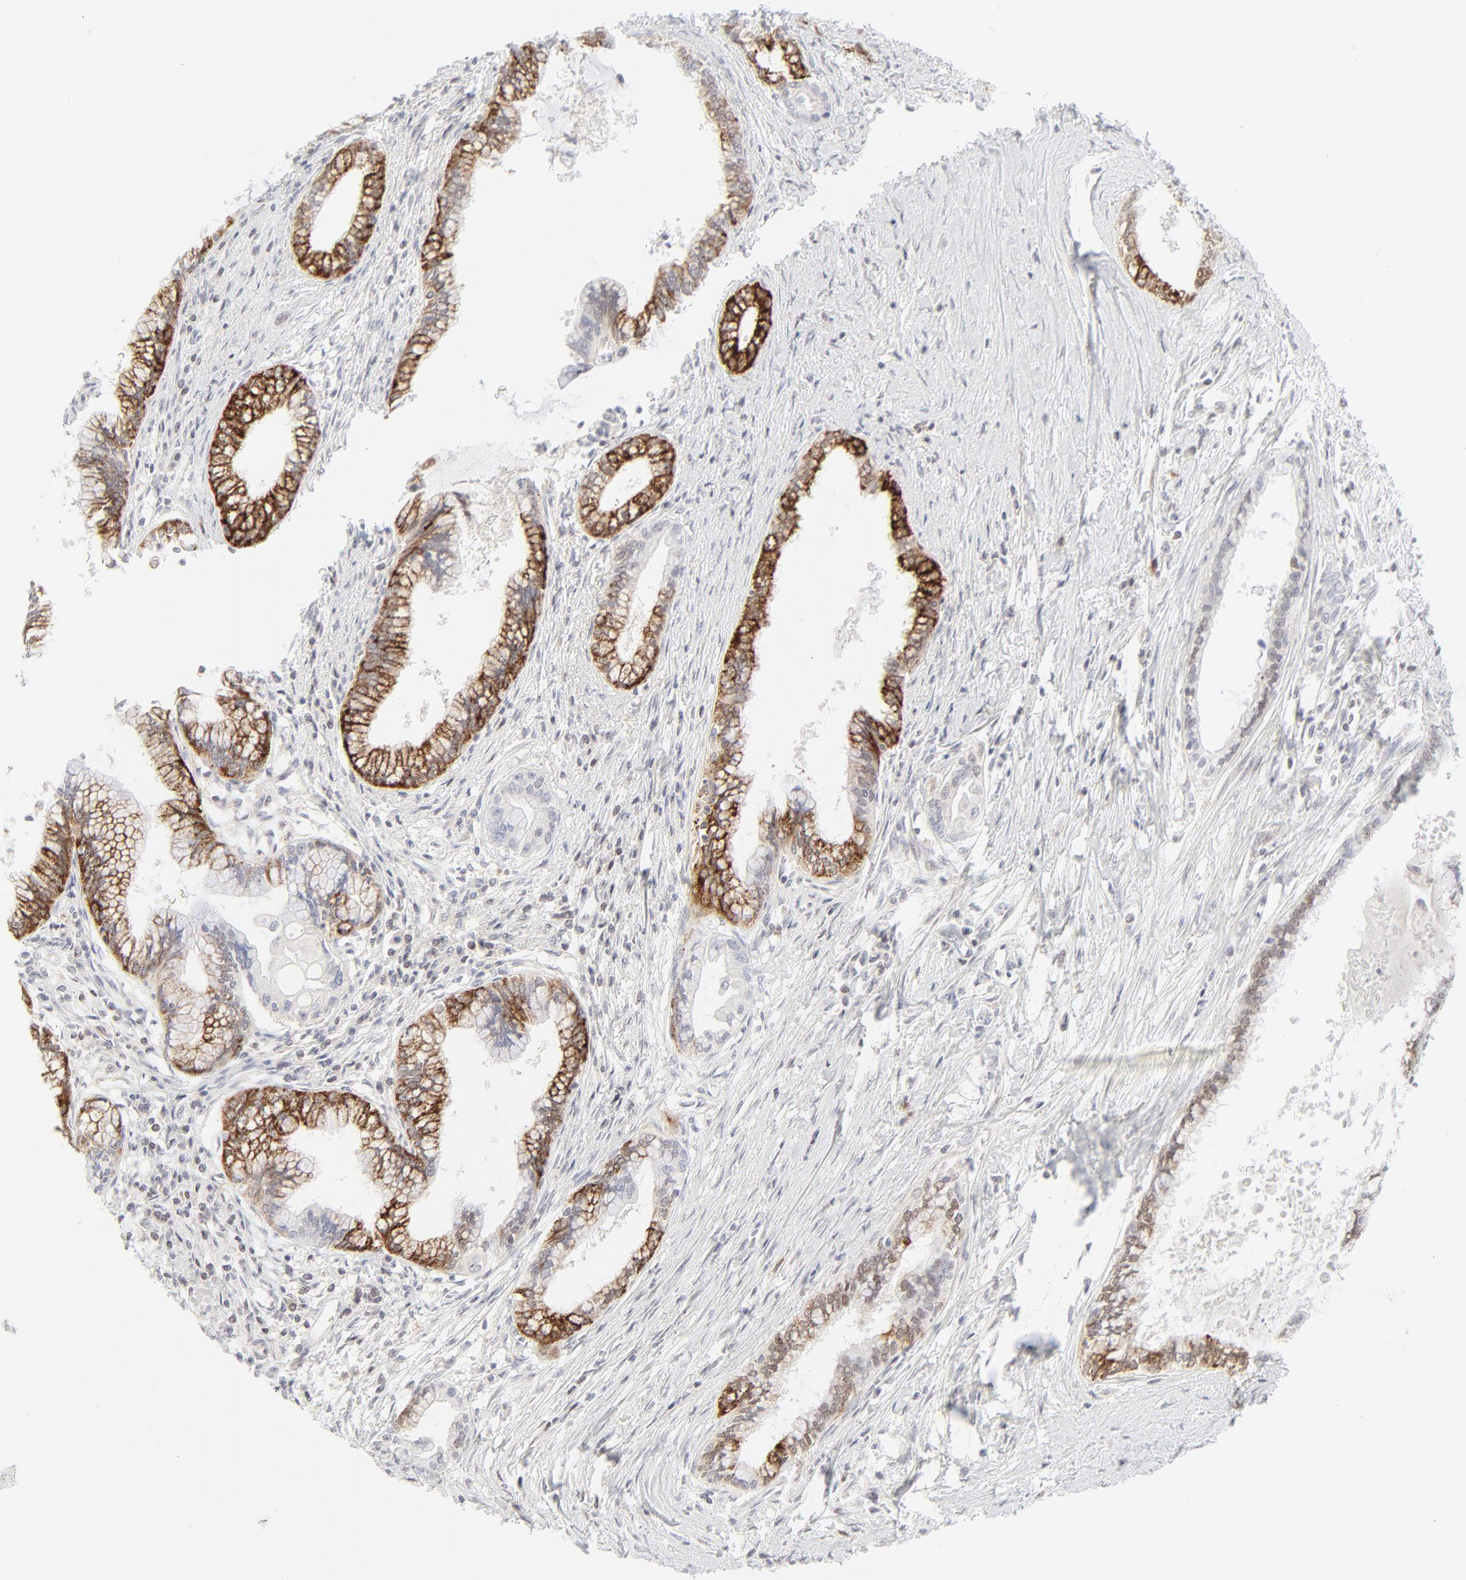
{"staining": {"intensity": "strong", "quantity": ">75%", "location": "cytoplasmic/membranous"}, "tissue": "pancreatic cancer", "cell_type": "Tumor cells", "image_type": "cancer", "snomed": [{"axis": "morphology", "description": "Adenocarcinoma, NOS"}, {"axis": "topography", "description": "Pancreas"}], "caption": "This photomicrograph shows pancreatic cancer stained with immunohistochemistry (IHC) to label a protein in brown. The cytoplasmic/membranous of tumor cells show strong positivity for the protein. Nuclei are counter-stained blue.", "gene": "PRKCB", "patient": {"sex": "female", "age": 64}}